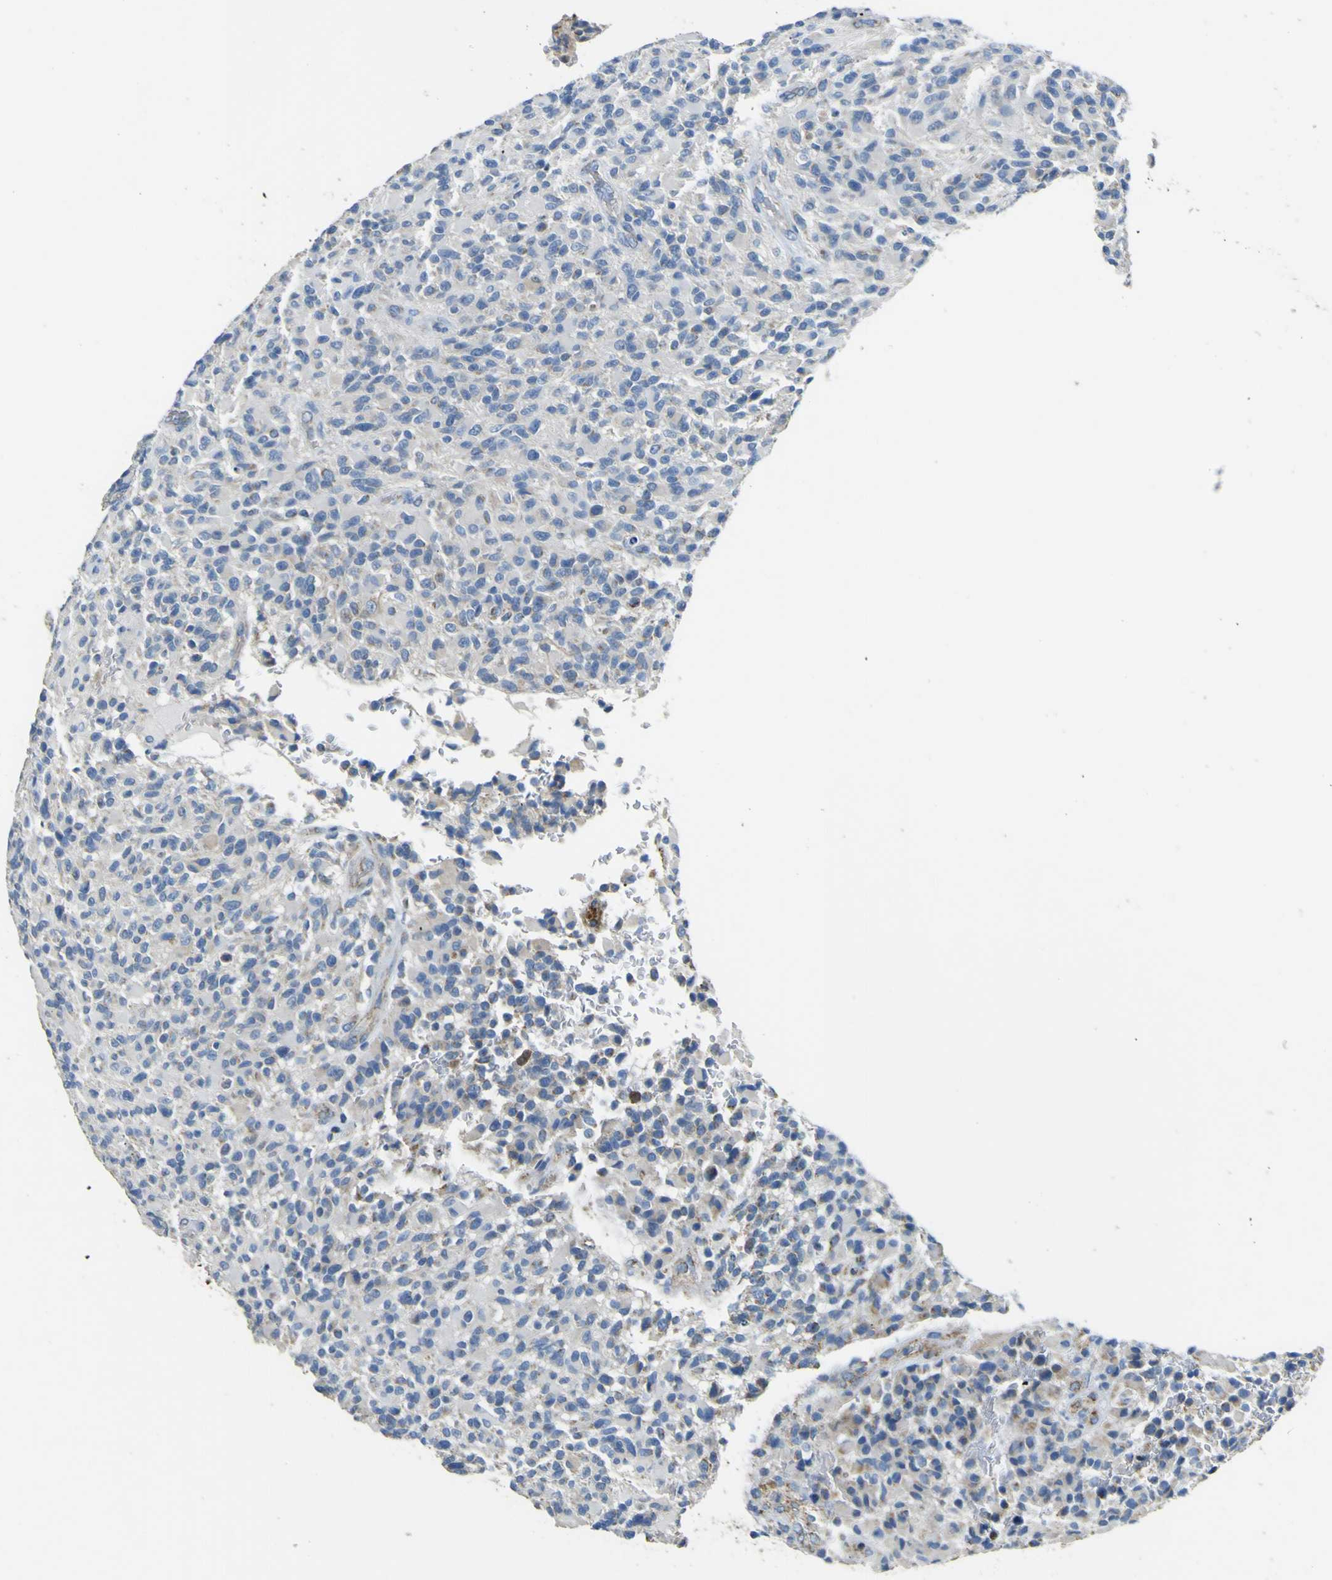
{"staining": {"intensity": "negative", "quantity": "none", "location": "none"}, "tissue": "glioma", "cell_type": "Tumor cells", "image_type": "cancer", "snomed": [{"axis": "morphology", "description": "Glioma, malignant, High grade"}, {"axis": "topography", "description": "Brain"}], "caption": "Tumor cells are negative for protein expression in human malignant glioma (high-grade).", "gene": "ALDH18A1", "patient": {"sex": "male", "age": 71}}